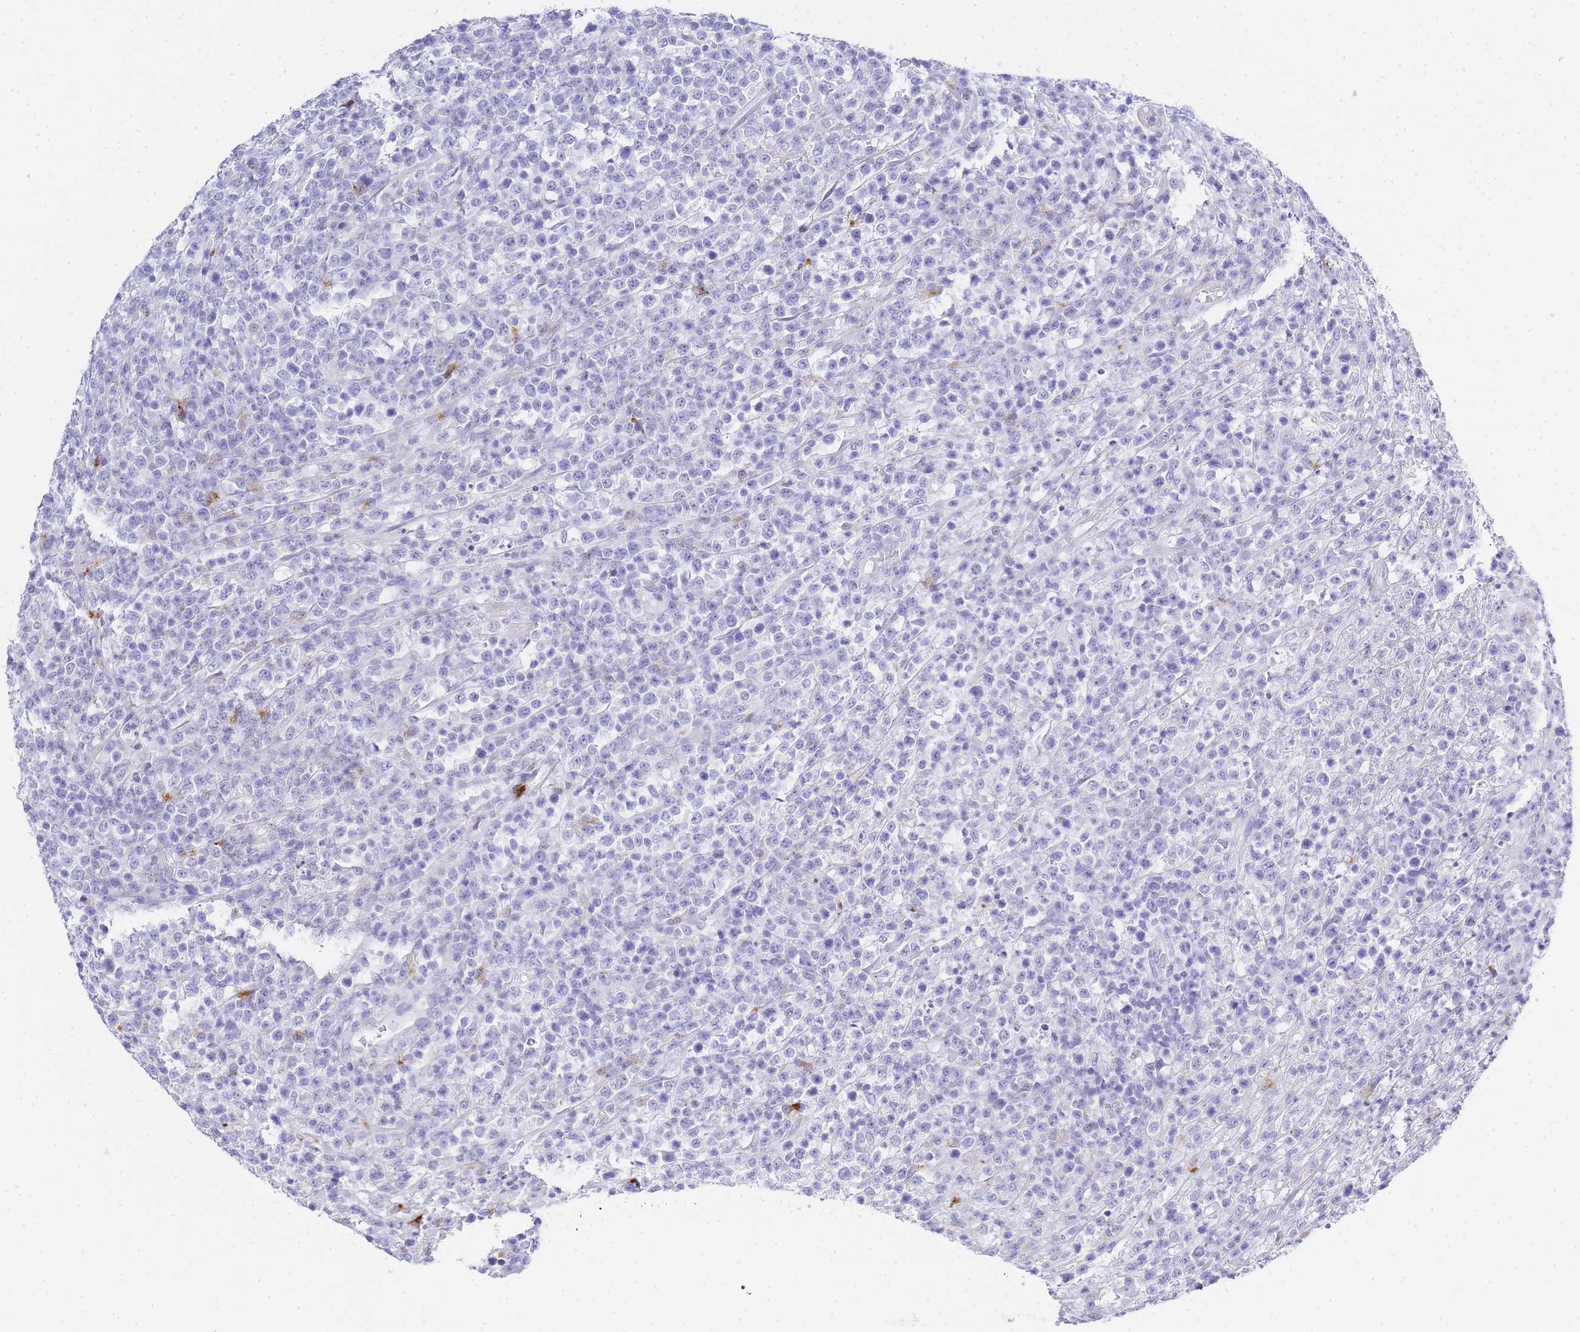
{"staining": {"intensity": "negative", "quantity": "none", "location": "none"}, "tissue": "lymphoma", "cell_type": "Tumor cells", "image_type": "cancer", "snomed": [{"axis": "morphology", "description": "Malignant lymphoma, non-Hodgkin's type, High grade"}, {"axis": "topography", "description": "Colon"}], "caption": "Tumor cells show no significant protein positivity in malignant lymphoma, non-Hodgkin's type (high-grade). Brightfield microscopy of IHC stained with DAB (brown) and hematoxylin (blue), captured at high magnification.", "gene": "RHO", "patient": {"sex": "female", "age": 53}}